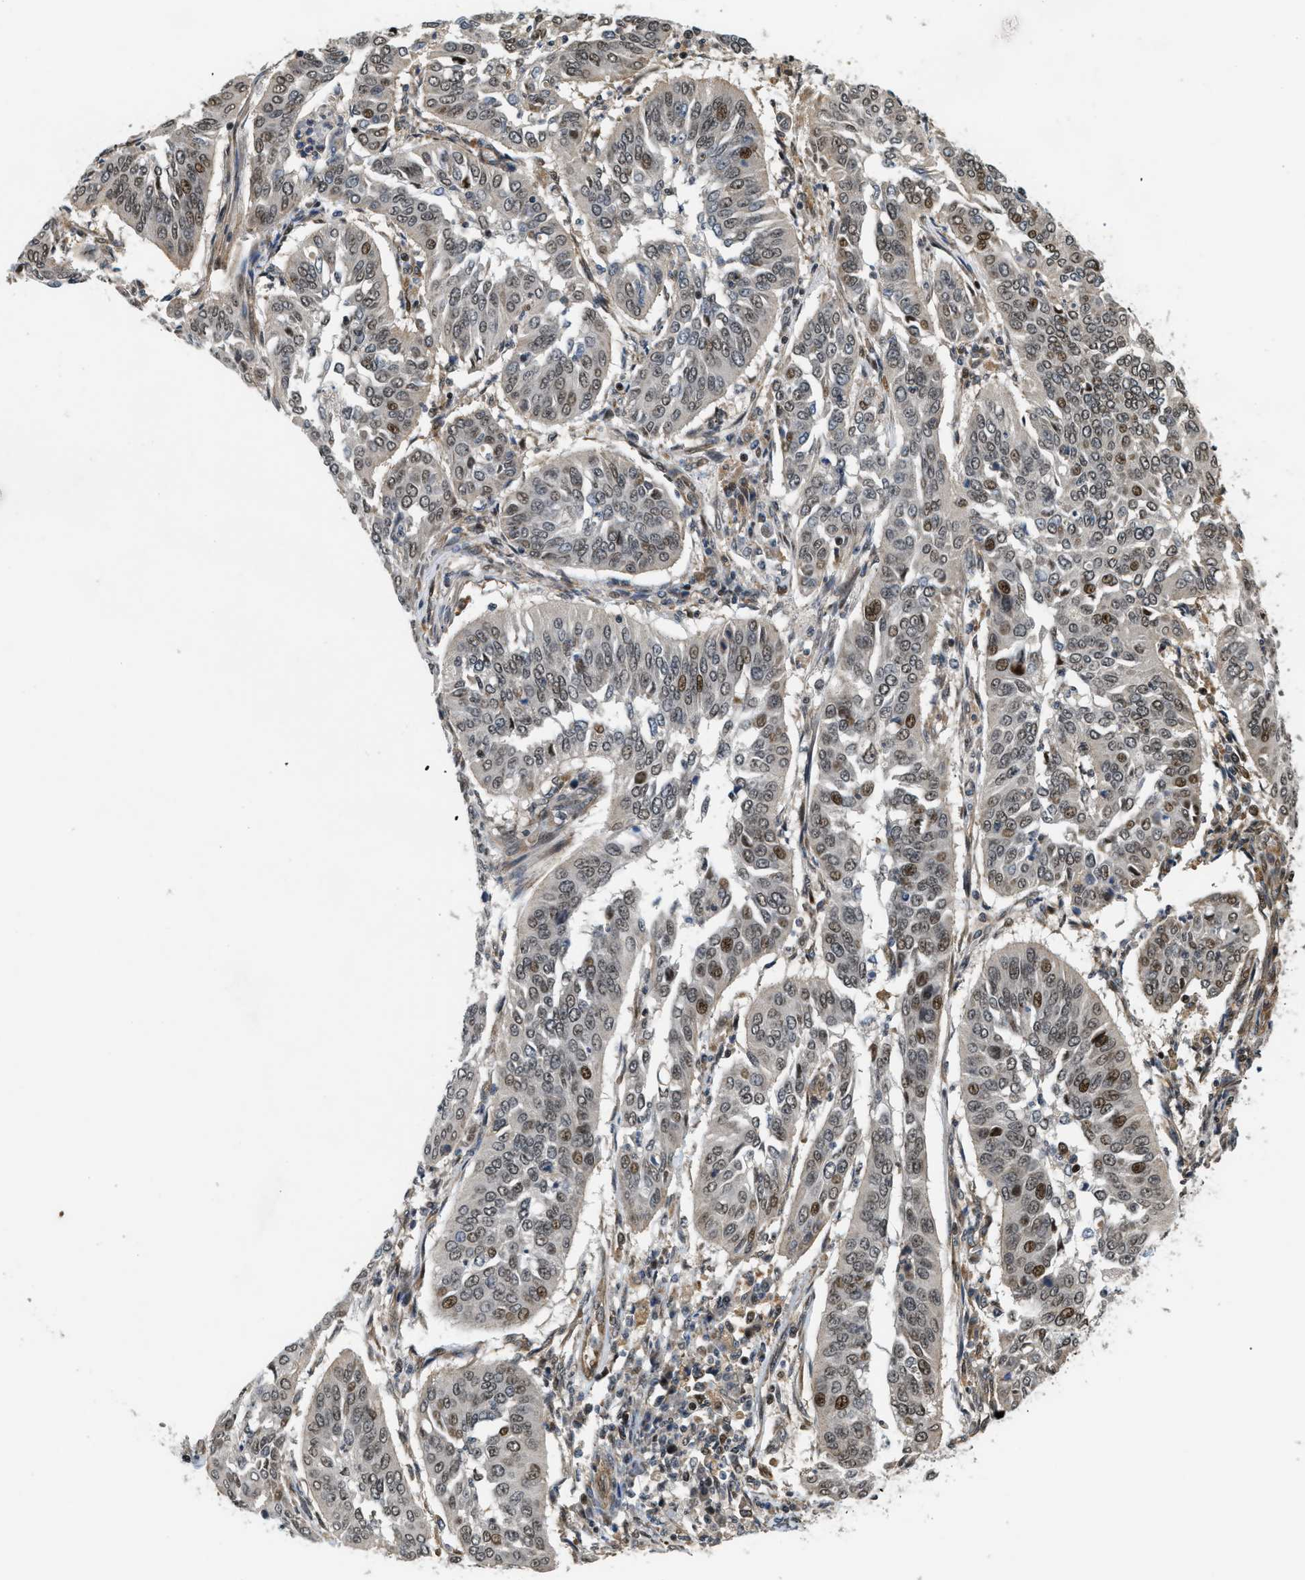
{"staining": {"intensity": "strong", "quantity": ">75%", "location": "nuclear"}, "tissue": "cervical cancer", "cell_type": "Tumor cells", "image_type": "cancer", "snomed": [{"axis": "morphology", "description": "Normal tissue, NOS"}, {"axis": "morphology", "description": "Squamous cell carcinoma, NOS"}, {"axis": "topography", "description": "Cervix"}], "caption": "Cervical cancer stained with a protein marker demonstrates strong staining in tumor cells.", "gene": "LTA4H", "patient": {"sex": "female", "age": 39}}